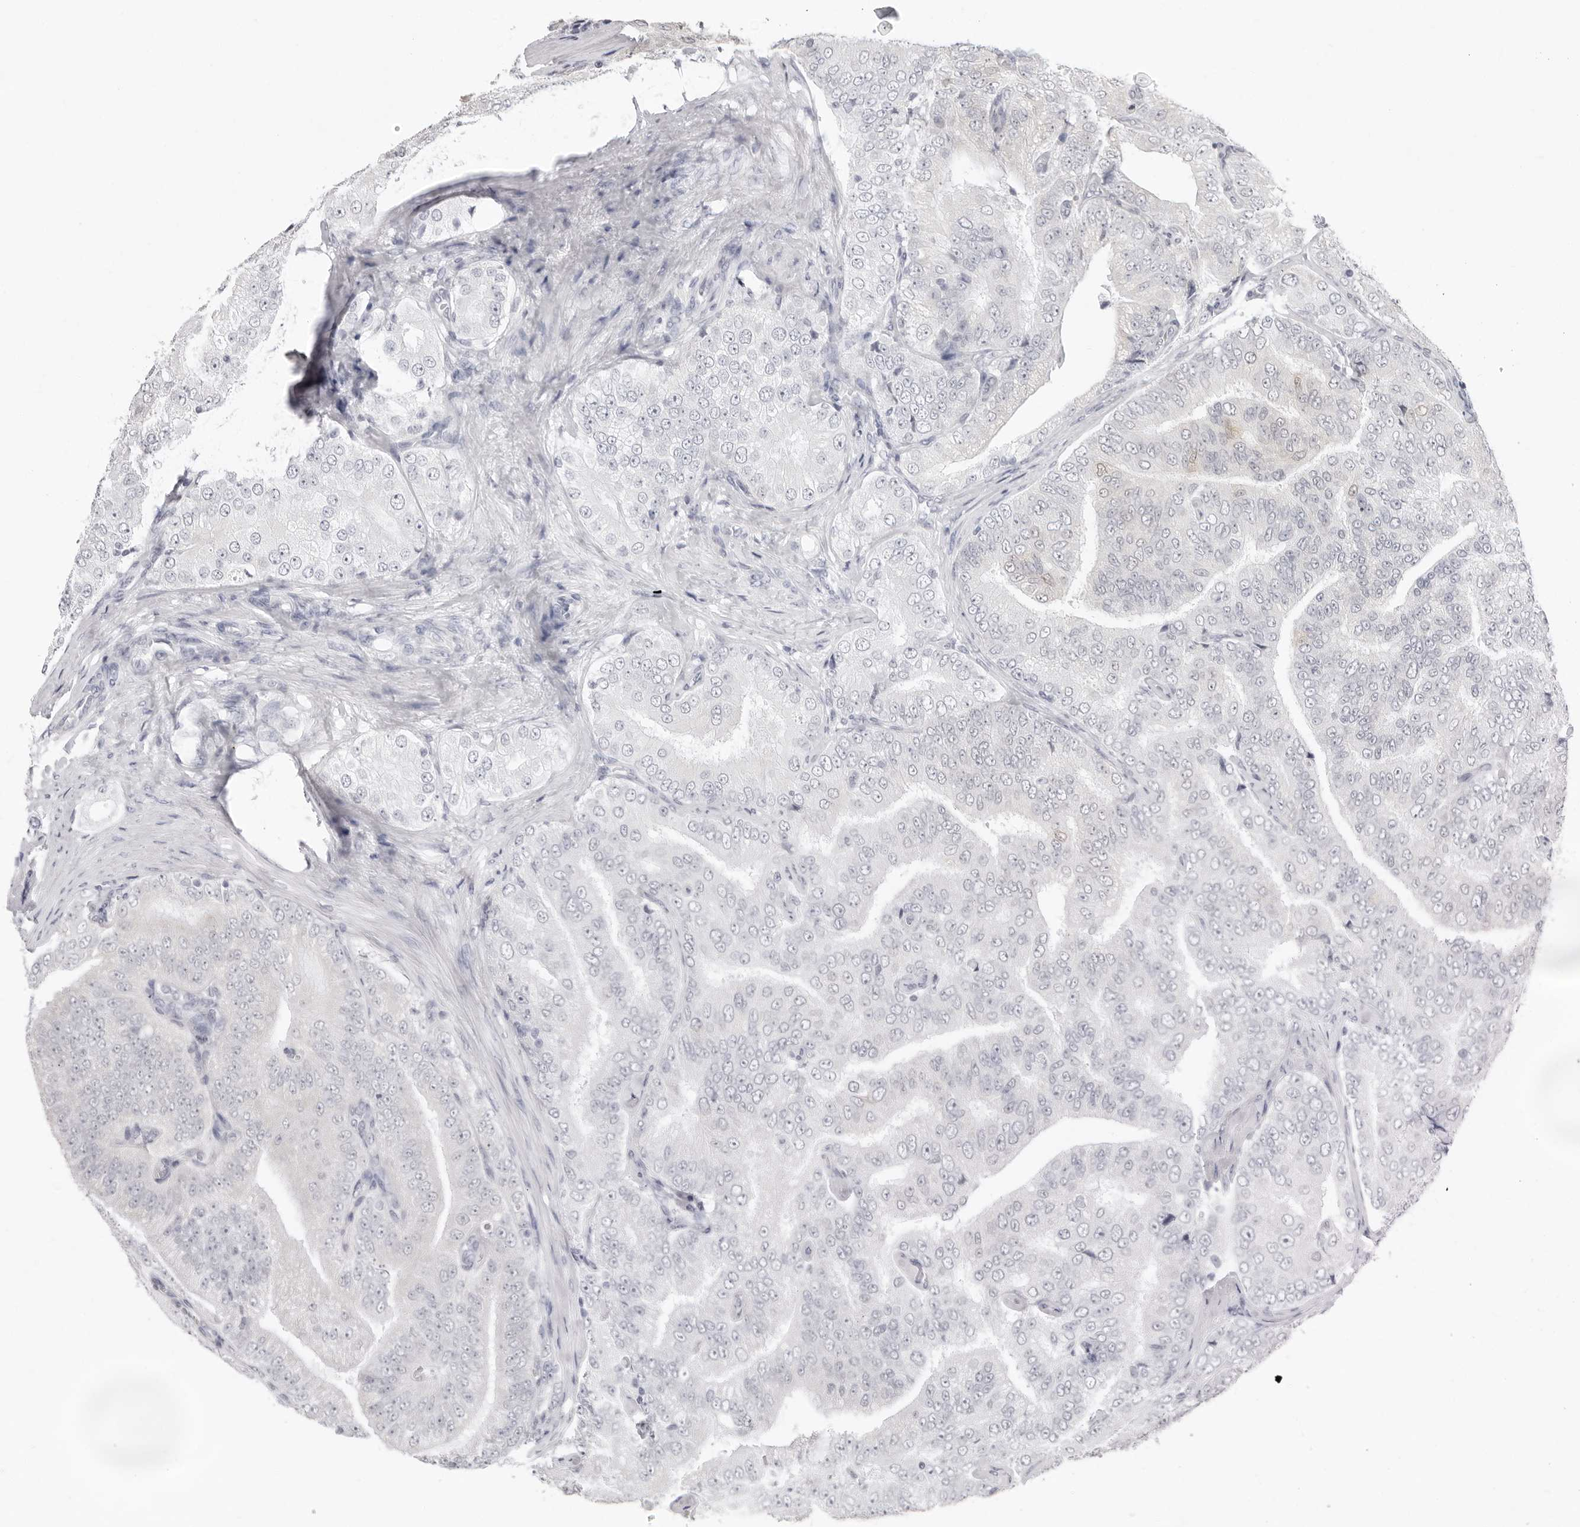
{"staining": {"intensity": "negative", "quantity": "none", "location": "none"}, "tissue": "prostate cancer", "cell_type": "Tumor cells", "image_type": "cancer", "snomed": [{"axis": "morphology", "description": "Adenocarcinoma, High grade"}, {"axis": "topography", "description": "Prostate"}], "caption": "Tumor cells are negative for brown protein staining in prostate cancer (adenocarcinoma (high-grade)).", "gene": "FDPS", "patient": {"sex": "male", "age": 58}}